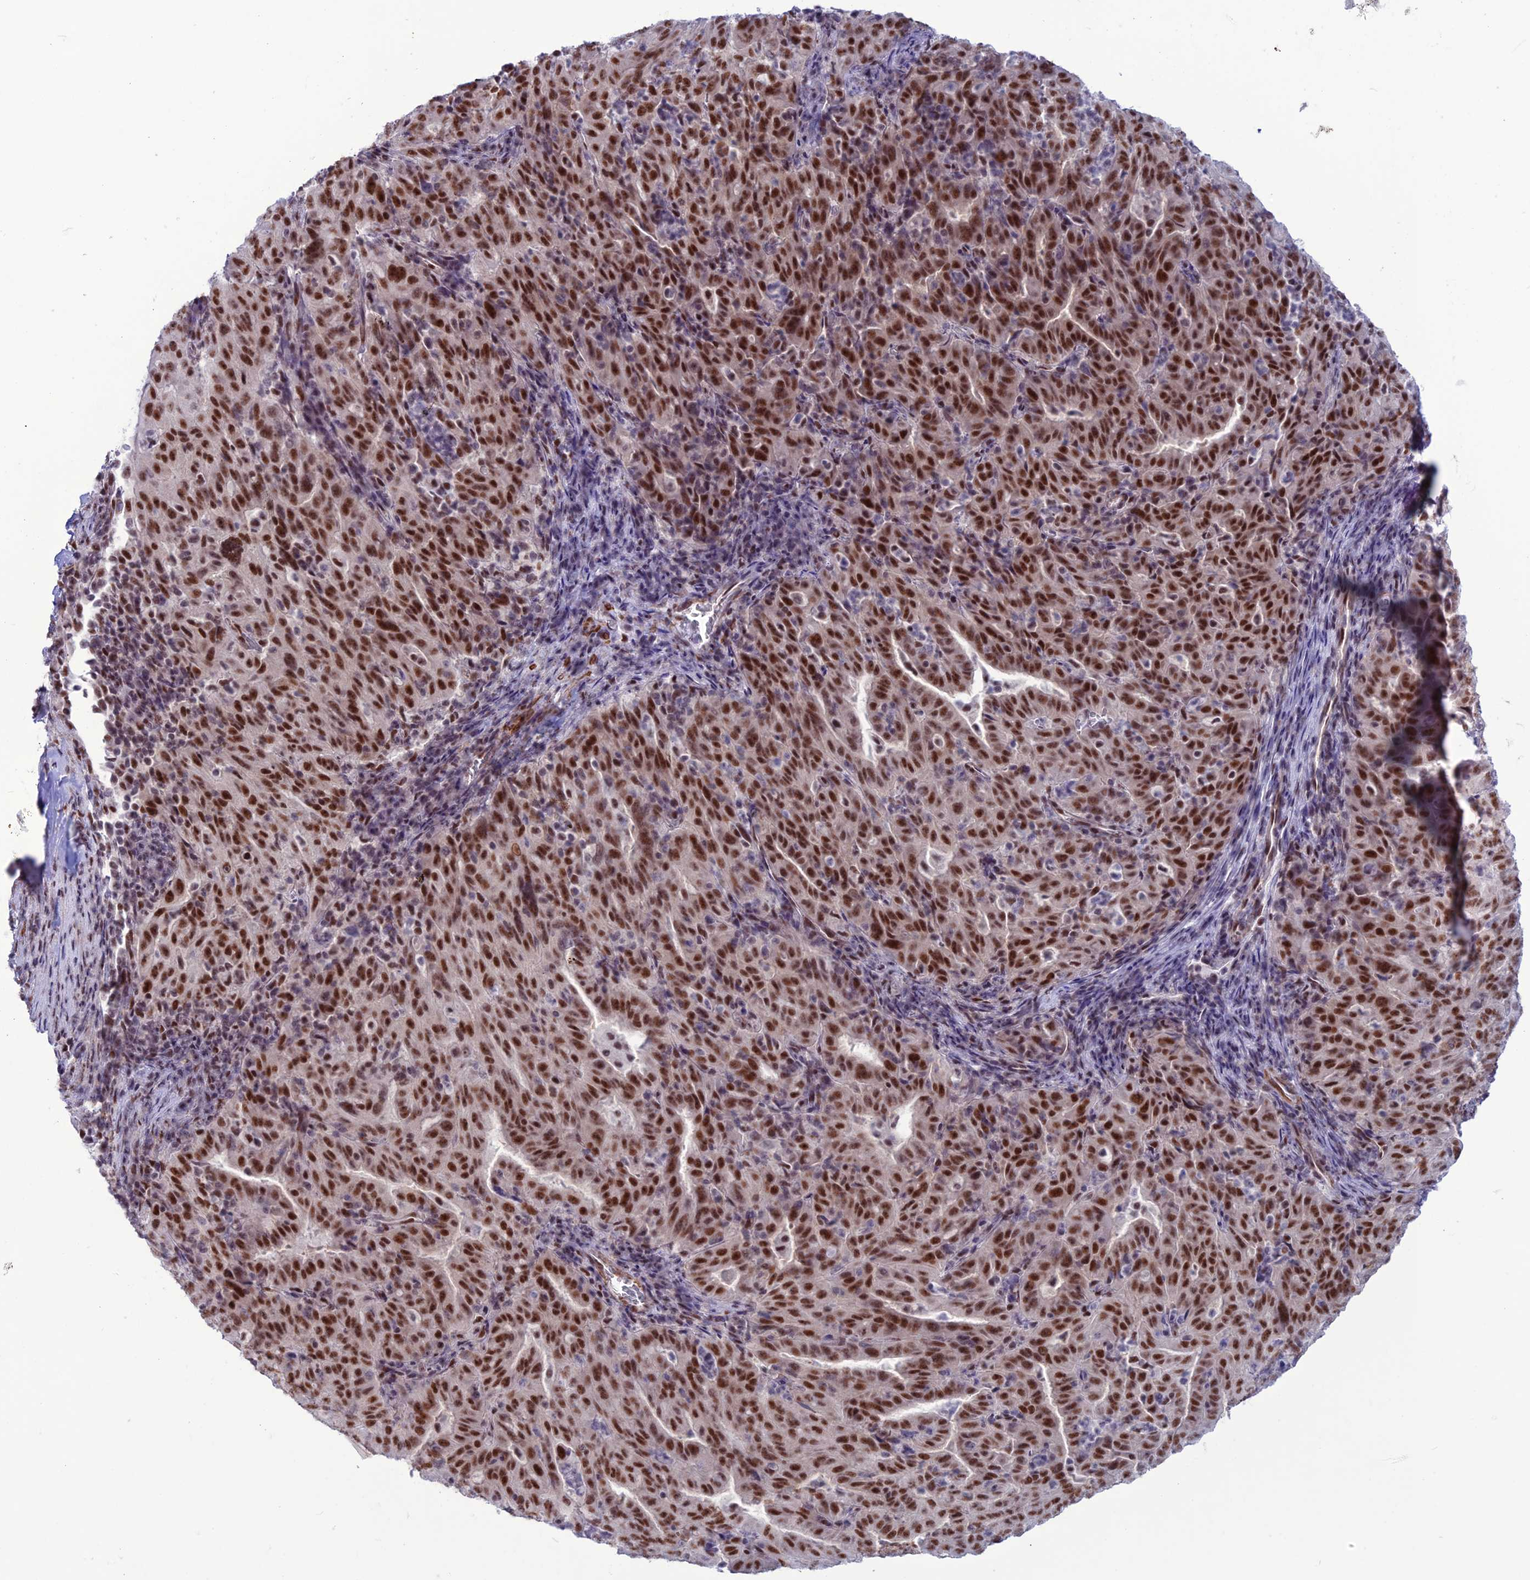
{"staining": {"intensity": "moderate", "quantity": ">75%", "location": "nuclear"}, "tissue": "pancreatic cancer", "cell_type": "Tumor cells", "image_type": "cancer", "snomed": [{"axis": "morphology", "description": "Adenocarcinoma, NOS"}, {"axis": "topography", "description": "Pancreas"}], "caption": "This is an image of IHC staining of pancreatic cancer (adenocarcinoma), which shows moderate expression in the nuclear of tumor cells.", "gene": "U2AF1", "patient": {"sex": "male", "age": 63}}